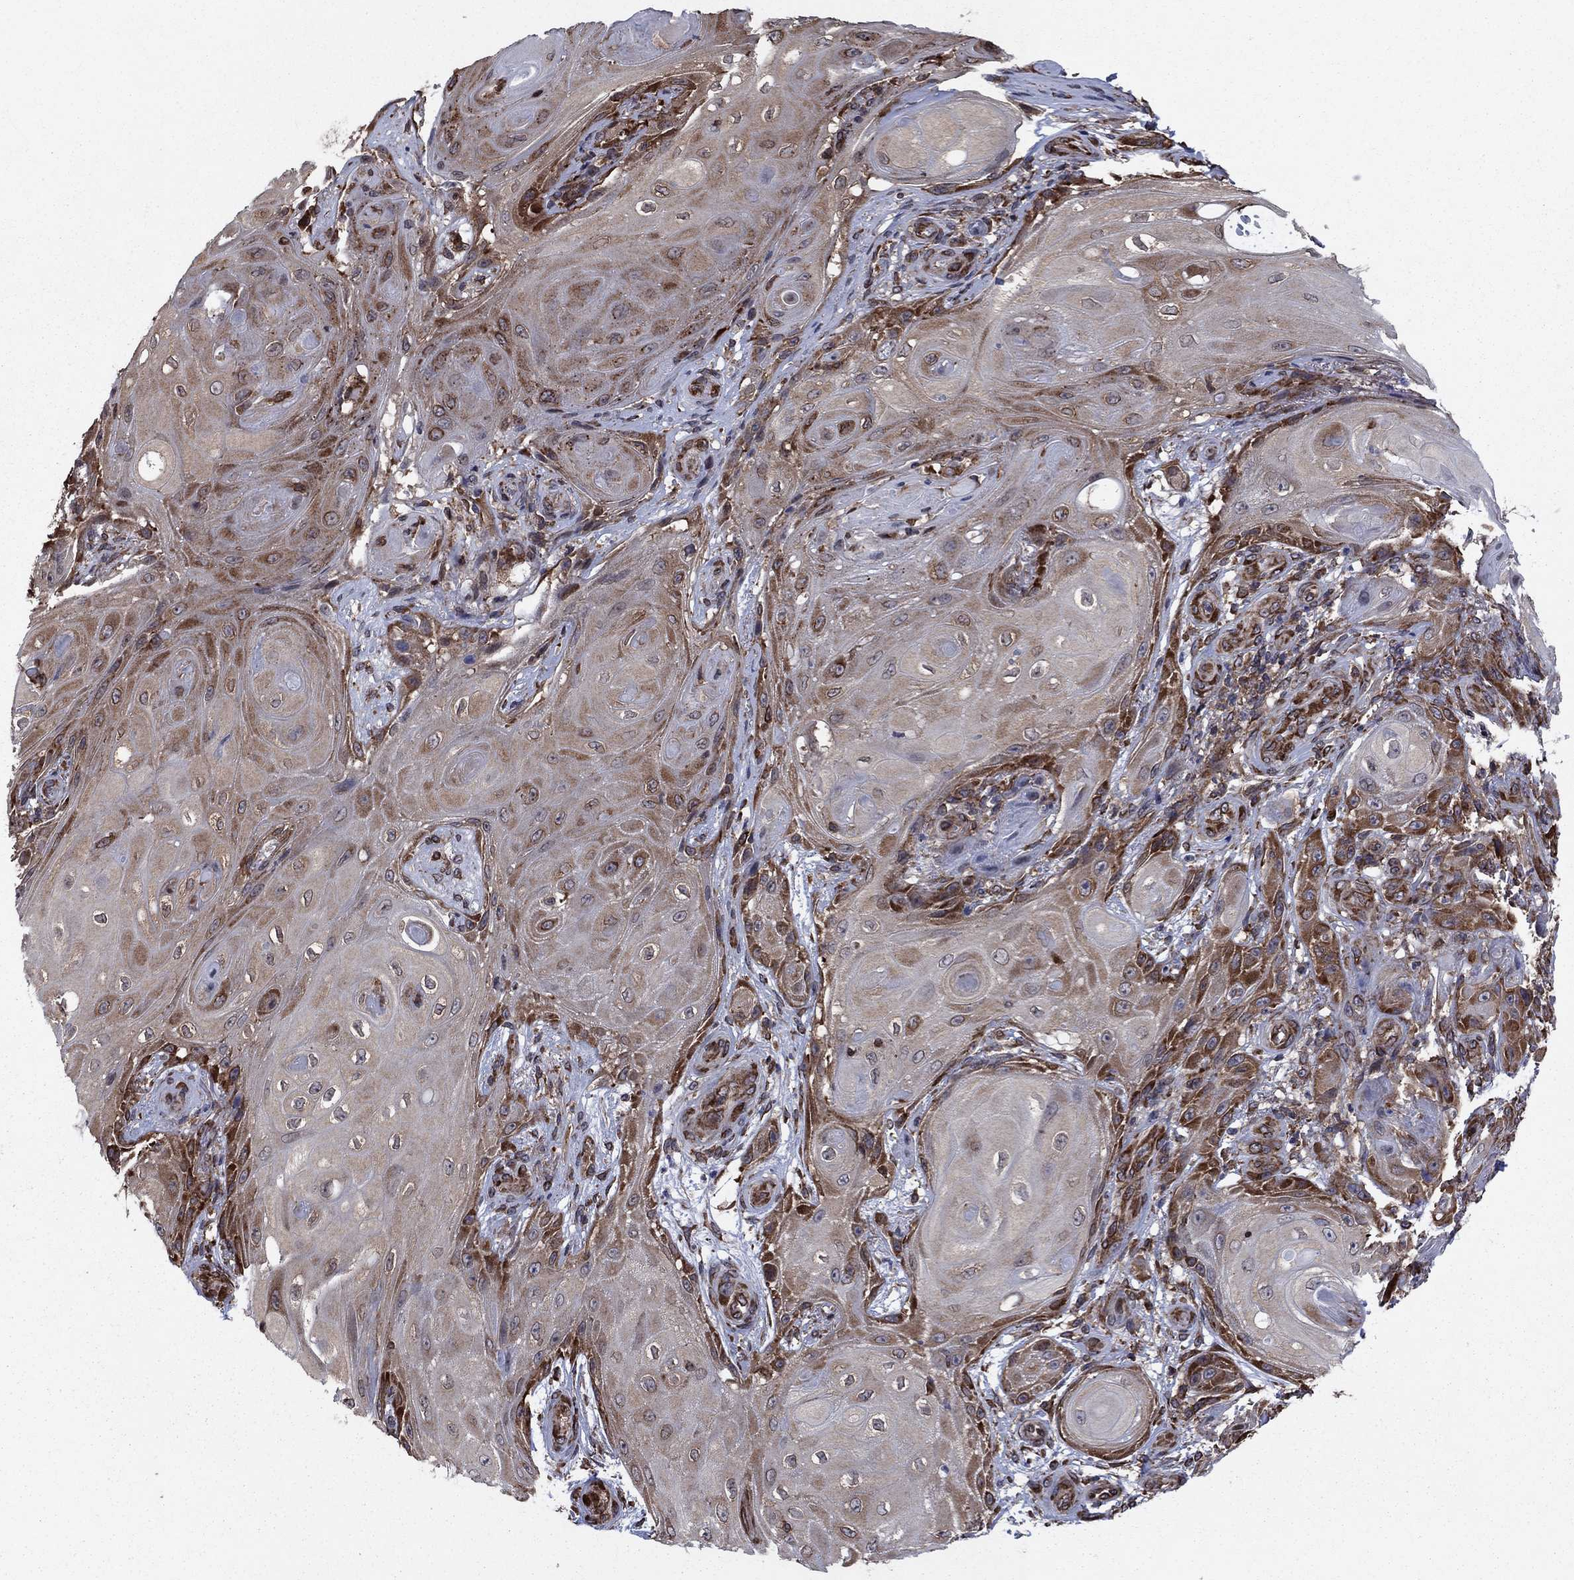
{"staining": {"intensity": "strong", "quantity": "25%-75%", "location": "cytoplasmic/membranous"}, "tissue": "skin cancer", "cell_type": "Tumor cells", "image_type": "cancer", "snomed": [{"axis": "morphology", "description": "Squamous cell carcinoma, NOS"}, {"axis": "topography", "description": "Skin"}], "caption": "IHC (DAB (3,3'-diaminobenzidine)) staining of skin cancer (squamous cell carcinoma) exhibits strong cytoplasmic/membranous protein expression in approximately 25%-75% of tumor cells.", "gene": "YBX1", "patient": {"sex": "male", "age": 62}}